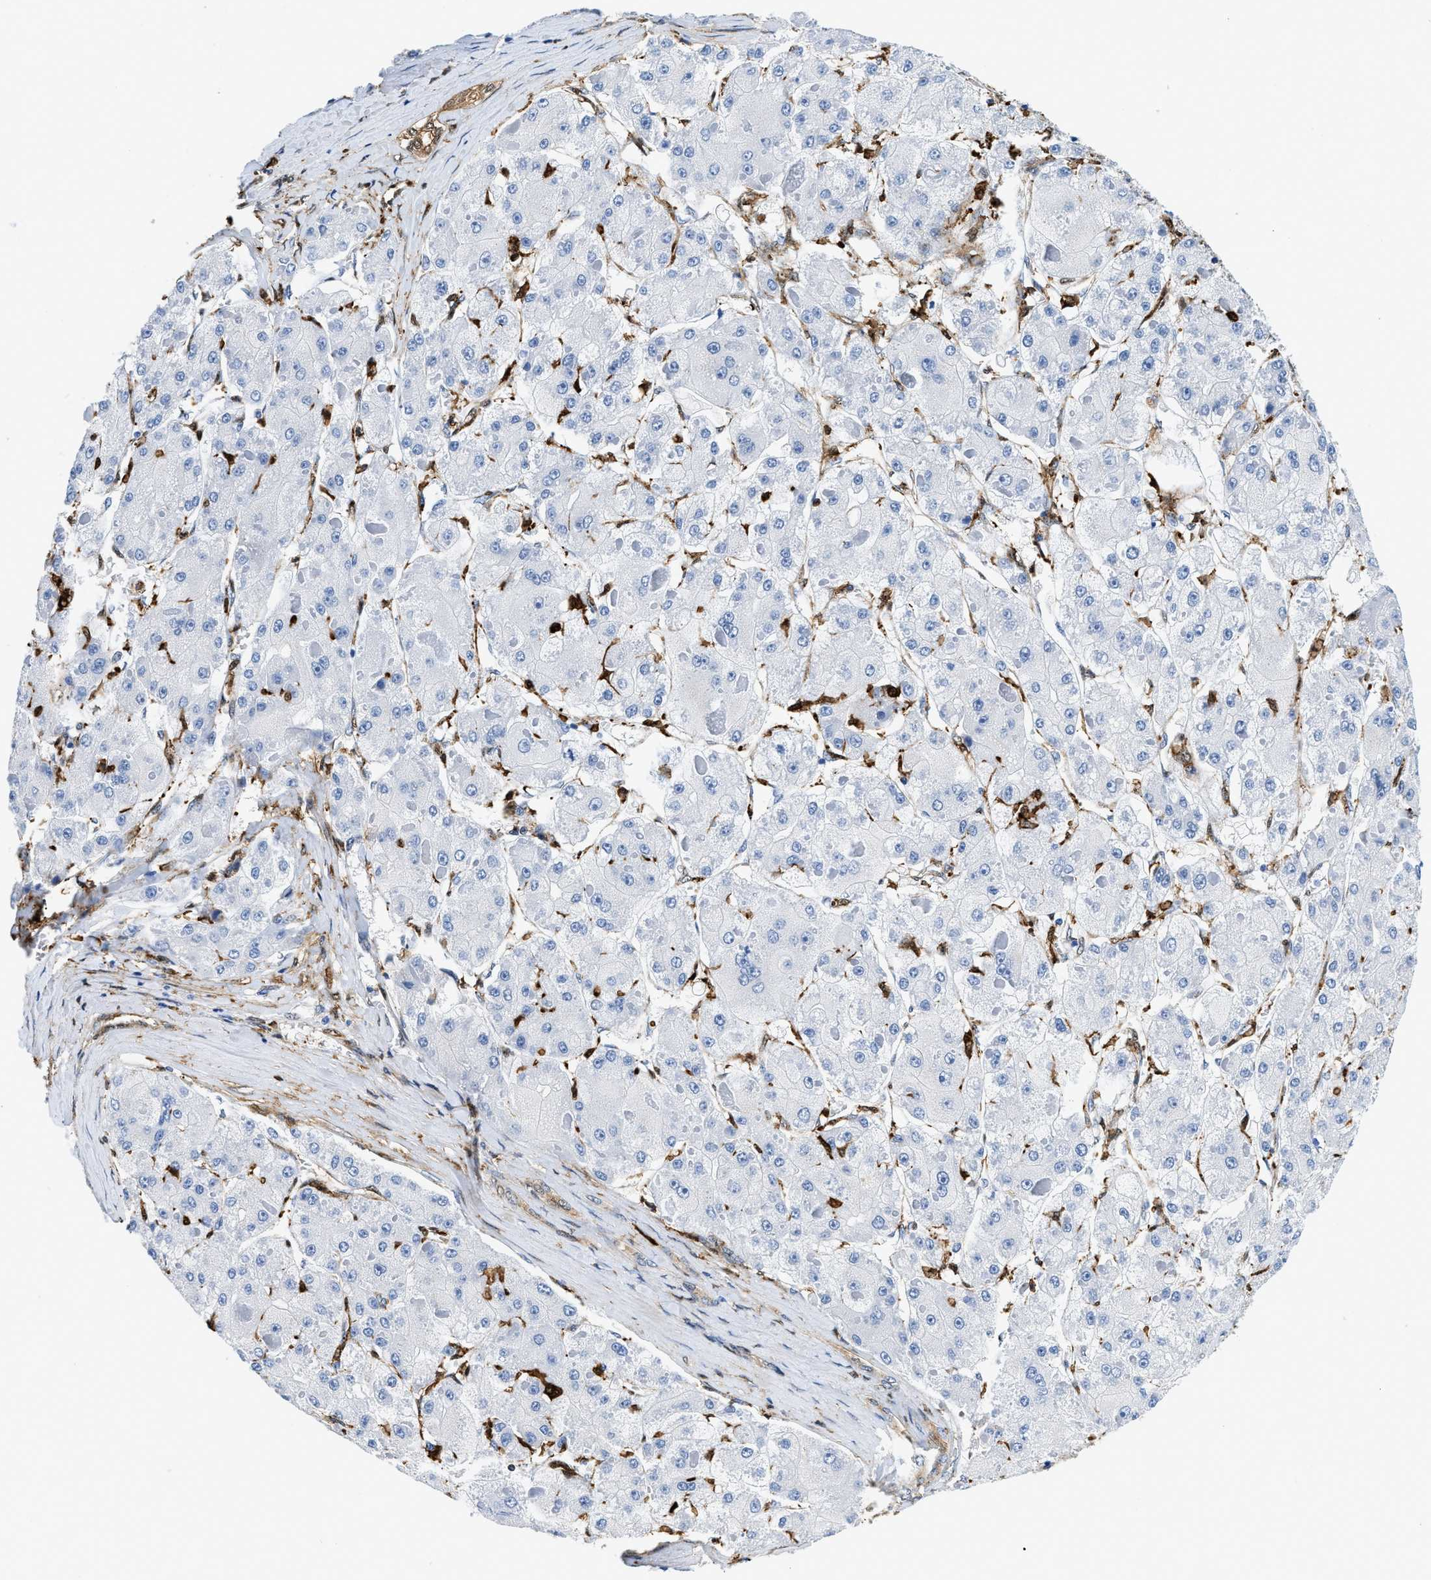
{"staining": {"intensity": "negative", "quantity": "none", "location": "none"}, "tissue": "liver cancer", "cell_type": "Tumor cells", "image_type": "cancer", "snomed": [{"axis": "morphology", "description": "Carcinoma, Hepatocellular, NOS"}, {"axis": "topography", "description": "Liver"}], "caption": "High magnification brightfield microscopy of liver cancer stained with DAB (3,3'-diaminobenzidine) (brown) and counterstained with hematoxylin (blue): tumor cells show no significant expression.", "gene": "GSN", "patient": {"sex": "female", "age": 73}}